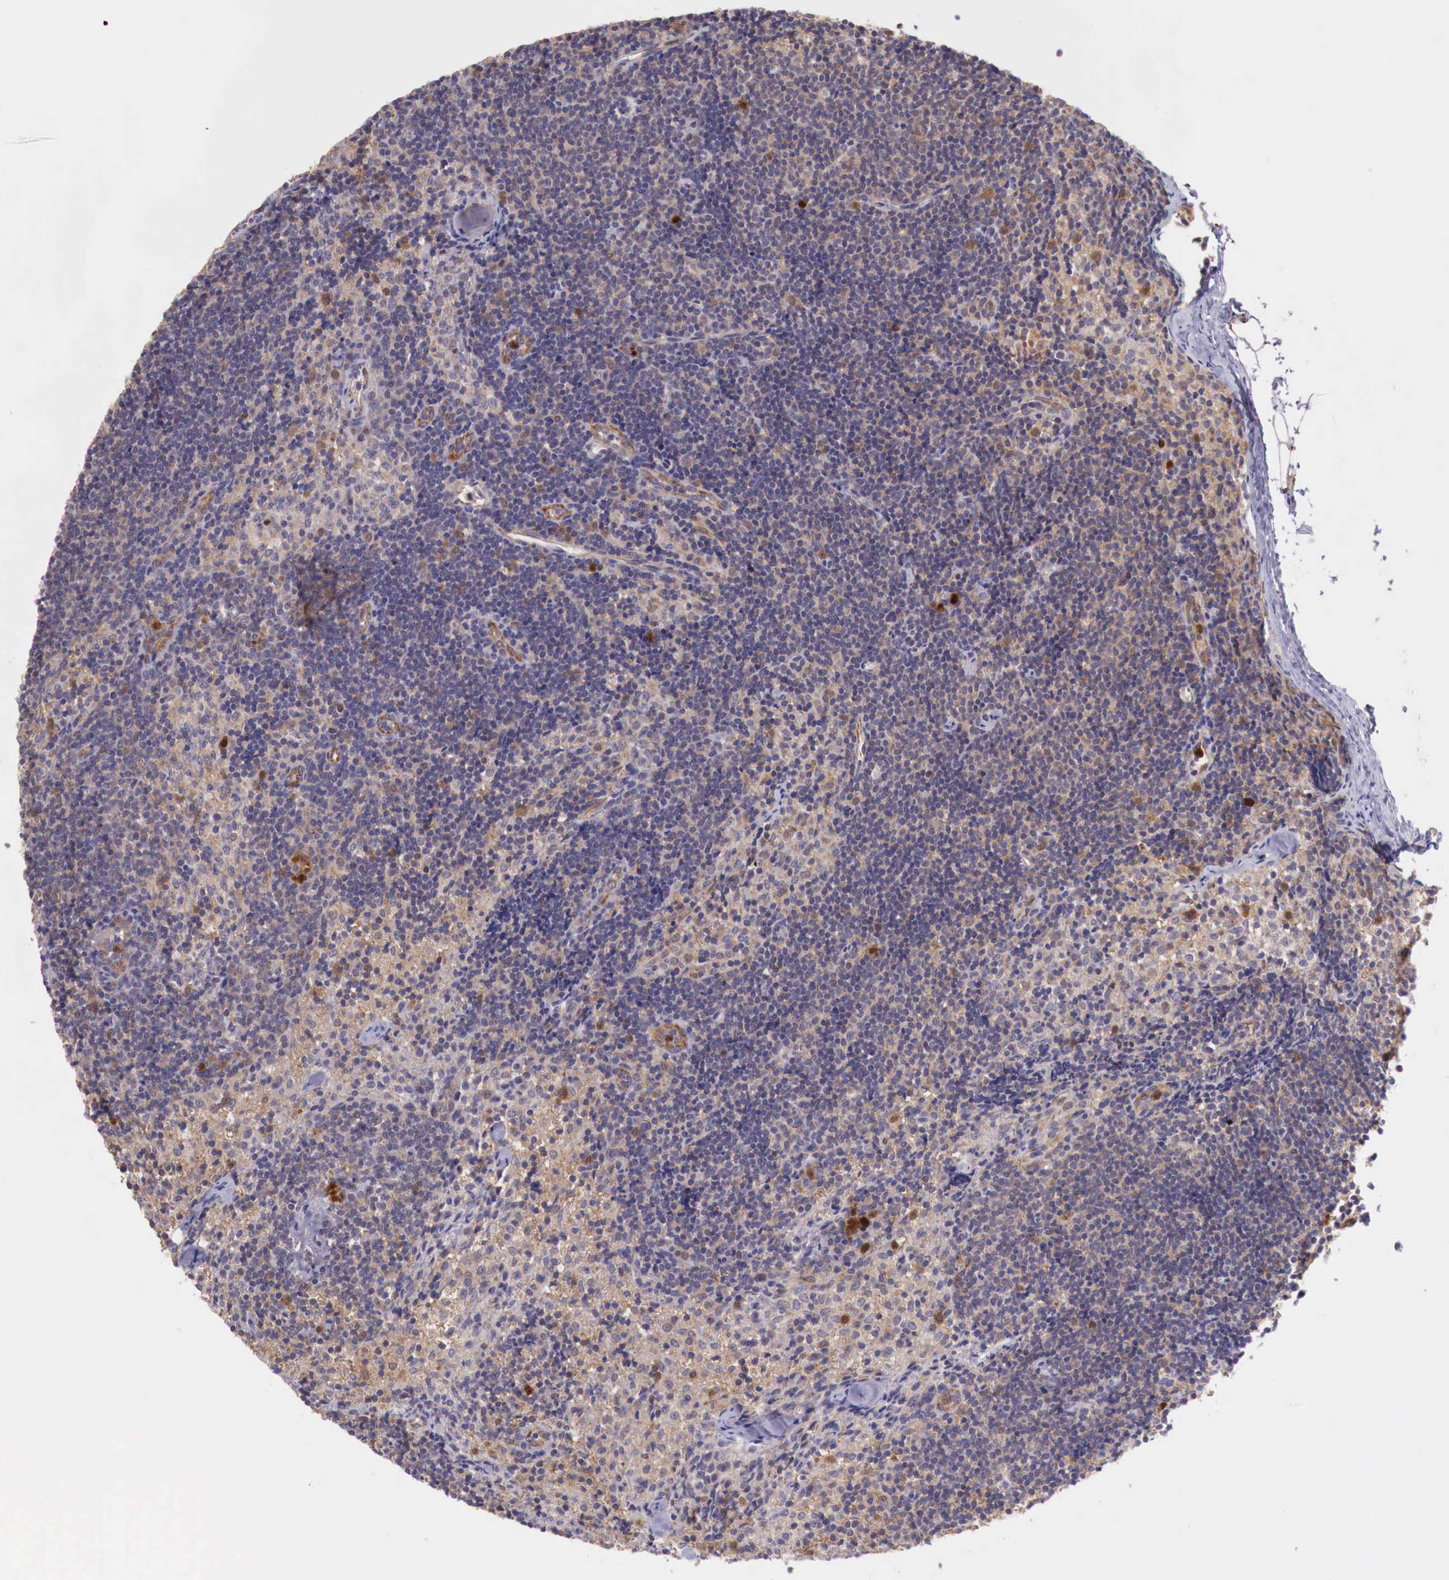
{"staining": {"intensity": "negative", "quantity": "none", "location": "none"}, "tissue": "lymph node", "cell_type": "Non-germinal center cells", "image_type": "normal", "snomed": [{"axis": "morphology", "description": "Normal tissue, NOS"}, {"axis": "topography", "description": "Lymph node"}], "caption": "Immunohistochemical staining of normal human lymph node exhibits no significant positivity in non-germinal center cells. The staining is performed using DAB (3,3'-diaminobenzidine) brown chromogen with nuclei counter-stained in using hematoxylin.", "gene": "GAB2", "patient": {"sex": "female", "age": 35}}